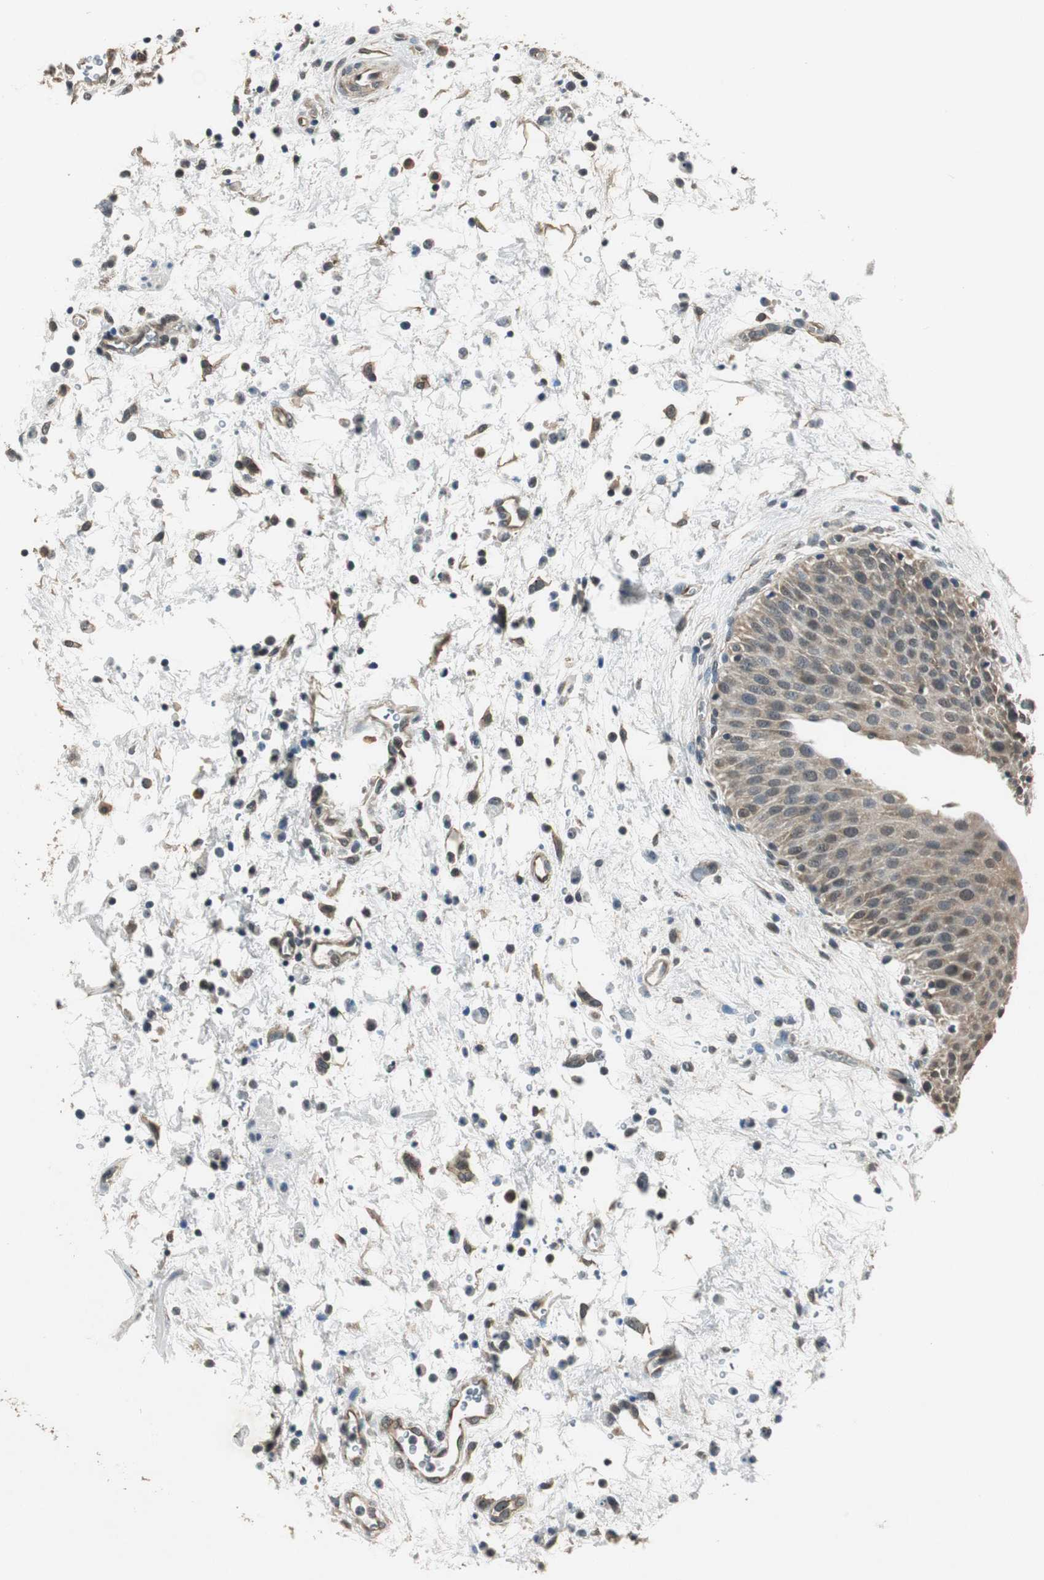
{"staining": {"intensity": "moderate", "quantity": ">75%", "location": "cytoplasmic/membranous"}, "tissue": "urinary bladder", "cell_type": "Urothelial cells", "image_type": "normal", "snomed": [{"axis": "morphology", "description": "Normal tissue, NOS"}, {"axis": "morphology", "description": "Dysplasia, NOS"}, {"axis": "topography", "description": "Urinary bladder"}], "caption": "The photomicrograph displays staining of normal urinary bladder, revealing moderate cytoplasmic/membranous protein expression (brown color) within urothelial cells. (DAB (3,3'-diaminobenzidine) IHC, brown staining for protein, blue staining for nuclei).", "gene": "PSMB4", "patient": {"sex": "male", "age": 35}}